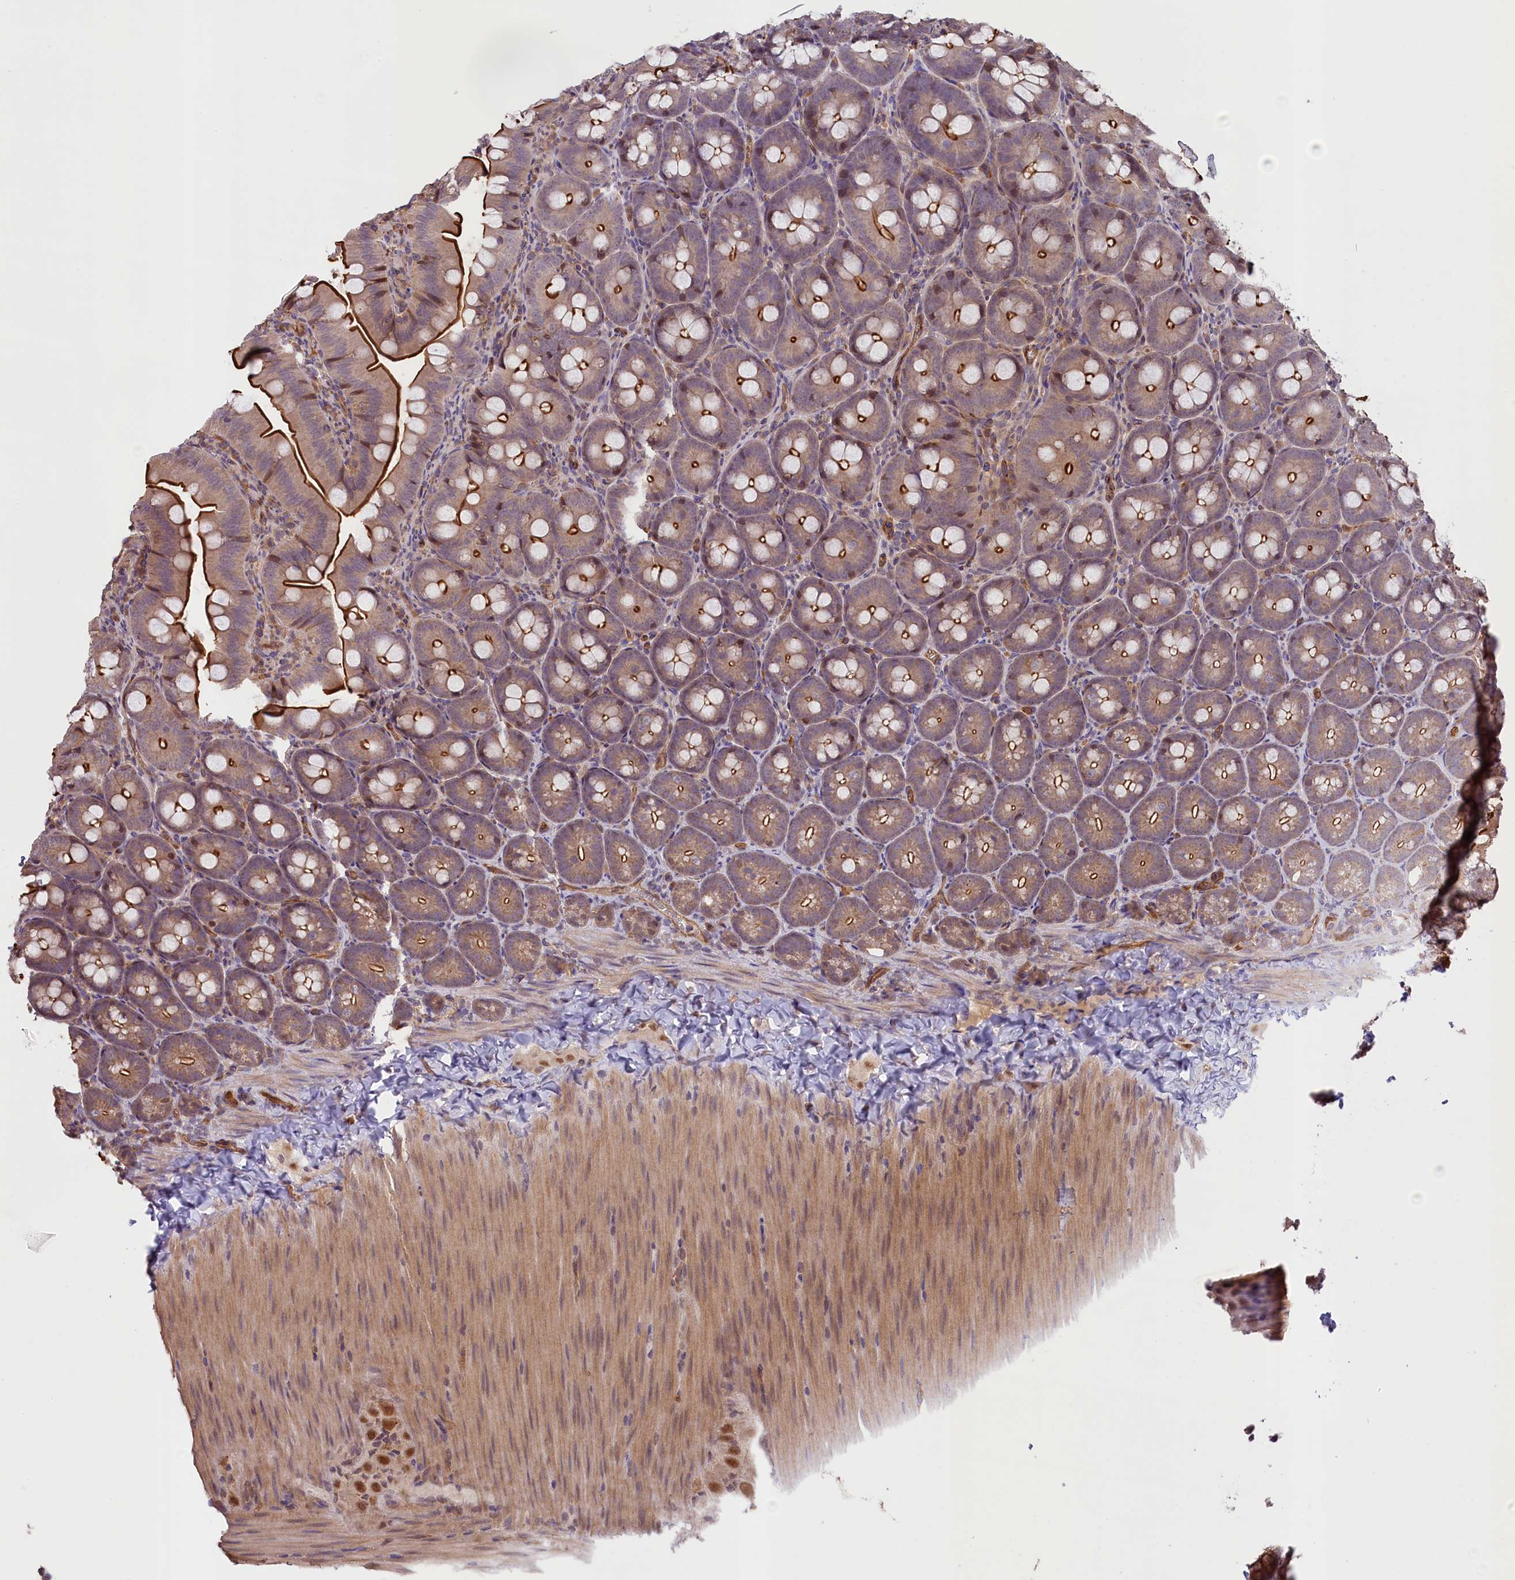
{"staining": {"intensity": "strong", "quantity": "25%-75%", "location": "cytoplasmic/membranous"}, "tissue": "appendix", "cell_type": "Glandular cells", "image_type": "normal", "snomed": [{"axis": "morphology", "description": "Normal tissue, NOS"}, {"axis": "topography", "description": "Appendix"}], "caption": "Protein expression analysis of benign appendix demonstrates strong cytoplasmic/membranous positivity in approximately 25%-75% of glandular cells.", "gene": "SKIDA1", "patient": {"sex": "female", "age": 33}}